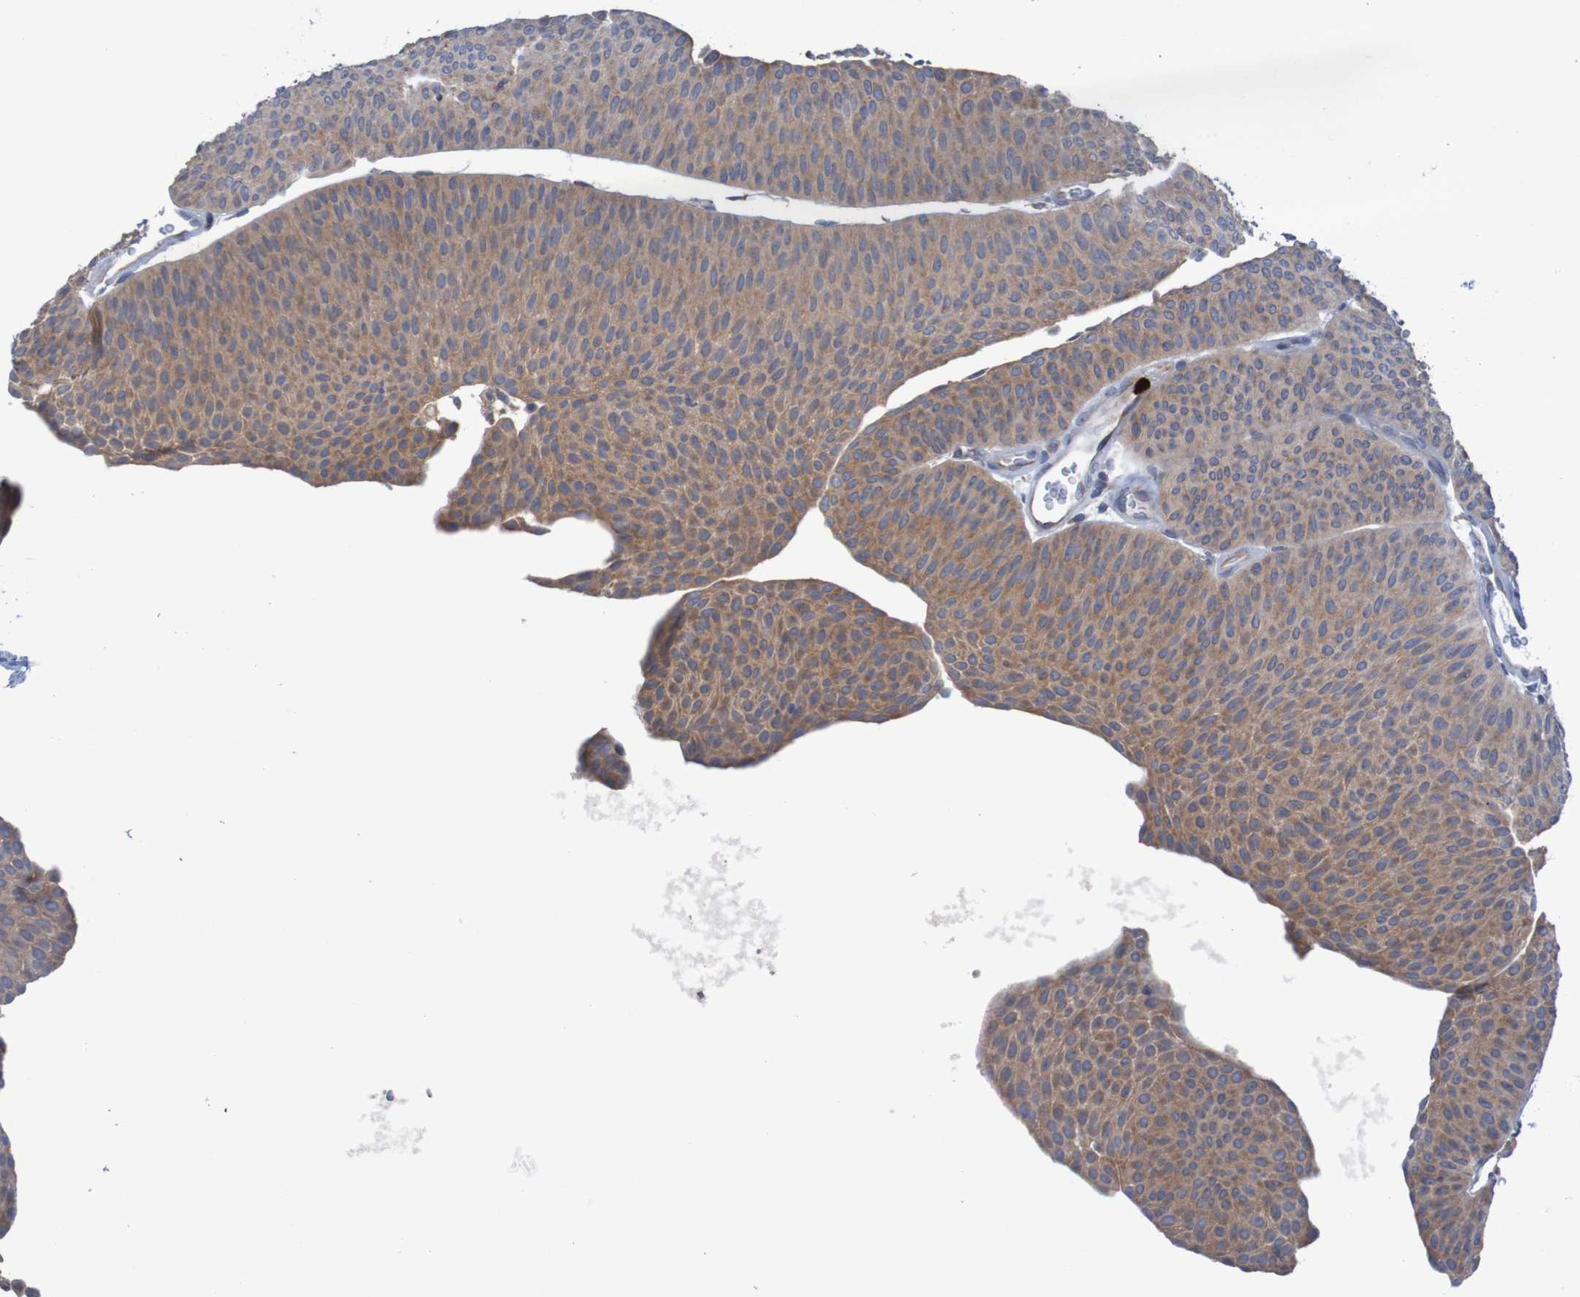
{"staining": {"intensity": "moderate", "quantity": ">75%", "location": "cytoplasmic/membranous"}, "tissue": "urothelial cancer", "cell_type": "Tumor cells", "image_type": "cancer", "snomed": [{"axis": "morphology", "description": "Urothelial carcinoma, Low grade"}, {"axis": "topography", "description": "Urinary bladder"}], "caption": "About >75% of tumor cells in urothelial cancer display moderate cytoplasmic/membranous protein positivity as visualized by brown immunohistochemical staining.", "gene": "PARP4", "patient": {"sex": "female", "age": 60}}